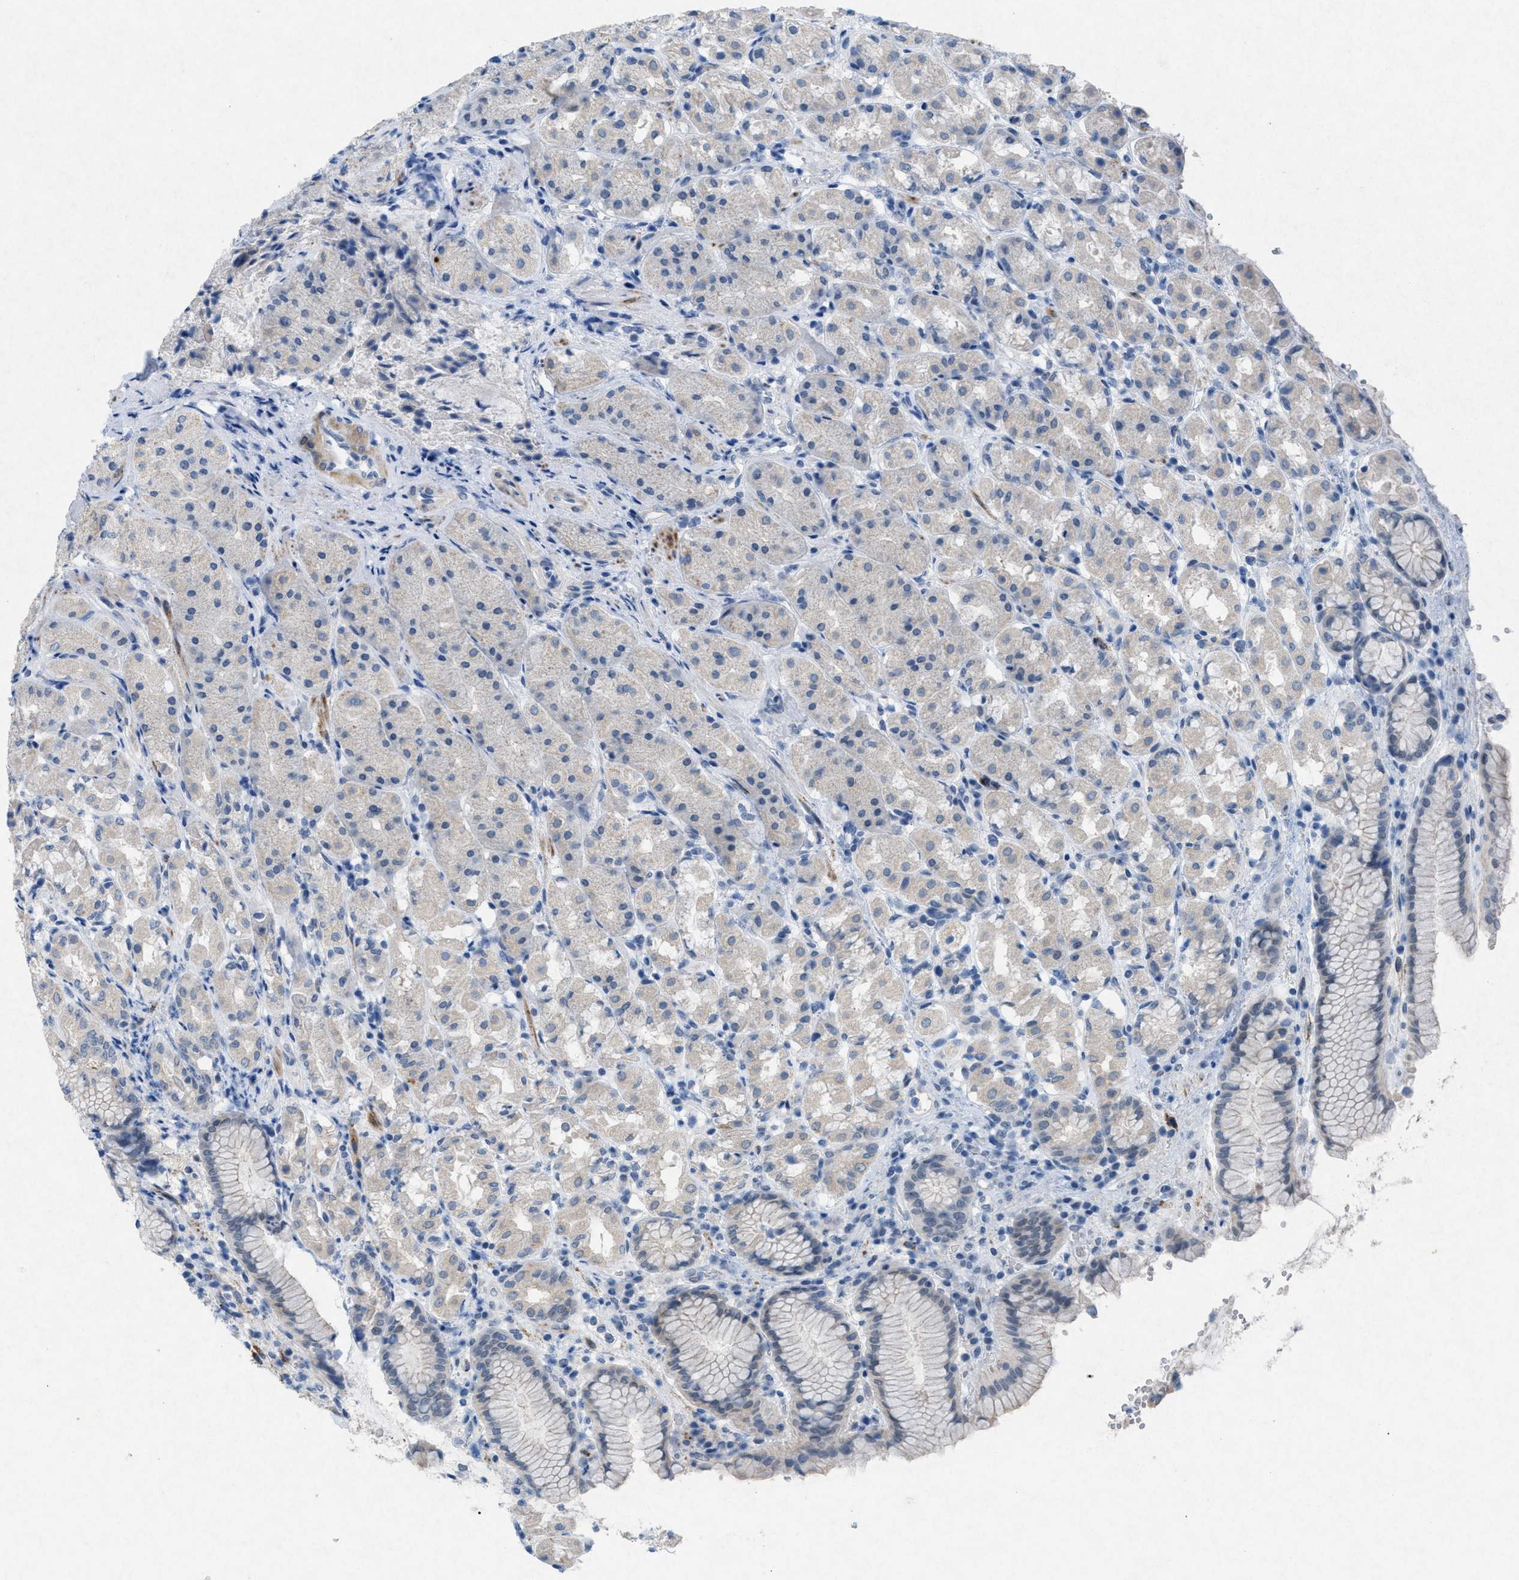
{"staining": {"intensity": "negative", "quantity": "none", "location": "none"}, "tissue": "stomach", "cell_type": "Glandular cells", "image_type": "normal", "snomed": [{"axis": "morphology", "description": "Normal tissue, NOS"}, {"axis": "topography", "description": "Stomach"}, {"axis": "topography", "description": "Stomach, lower"}], "caption": "Immunohistochemistry (IHC) of benign human stomach demonstrates no staining in glandular cells.", "gene": "TASOR", "patient": {"sex": "female", "age": 56}}